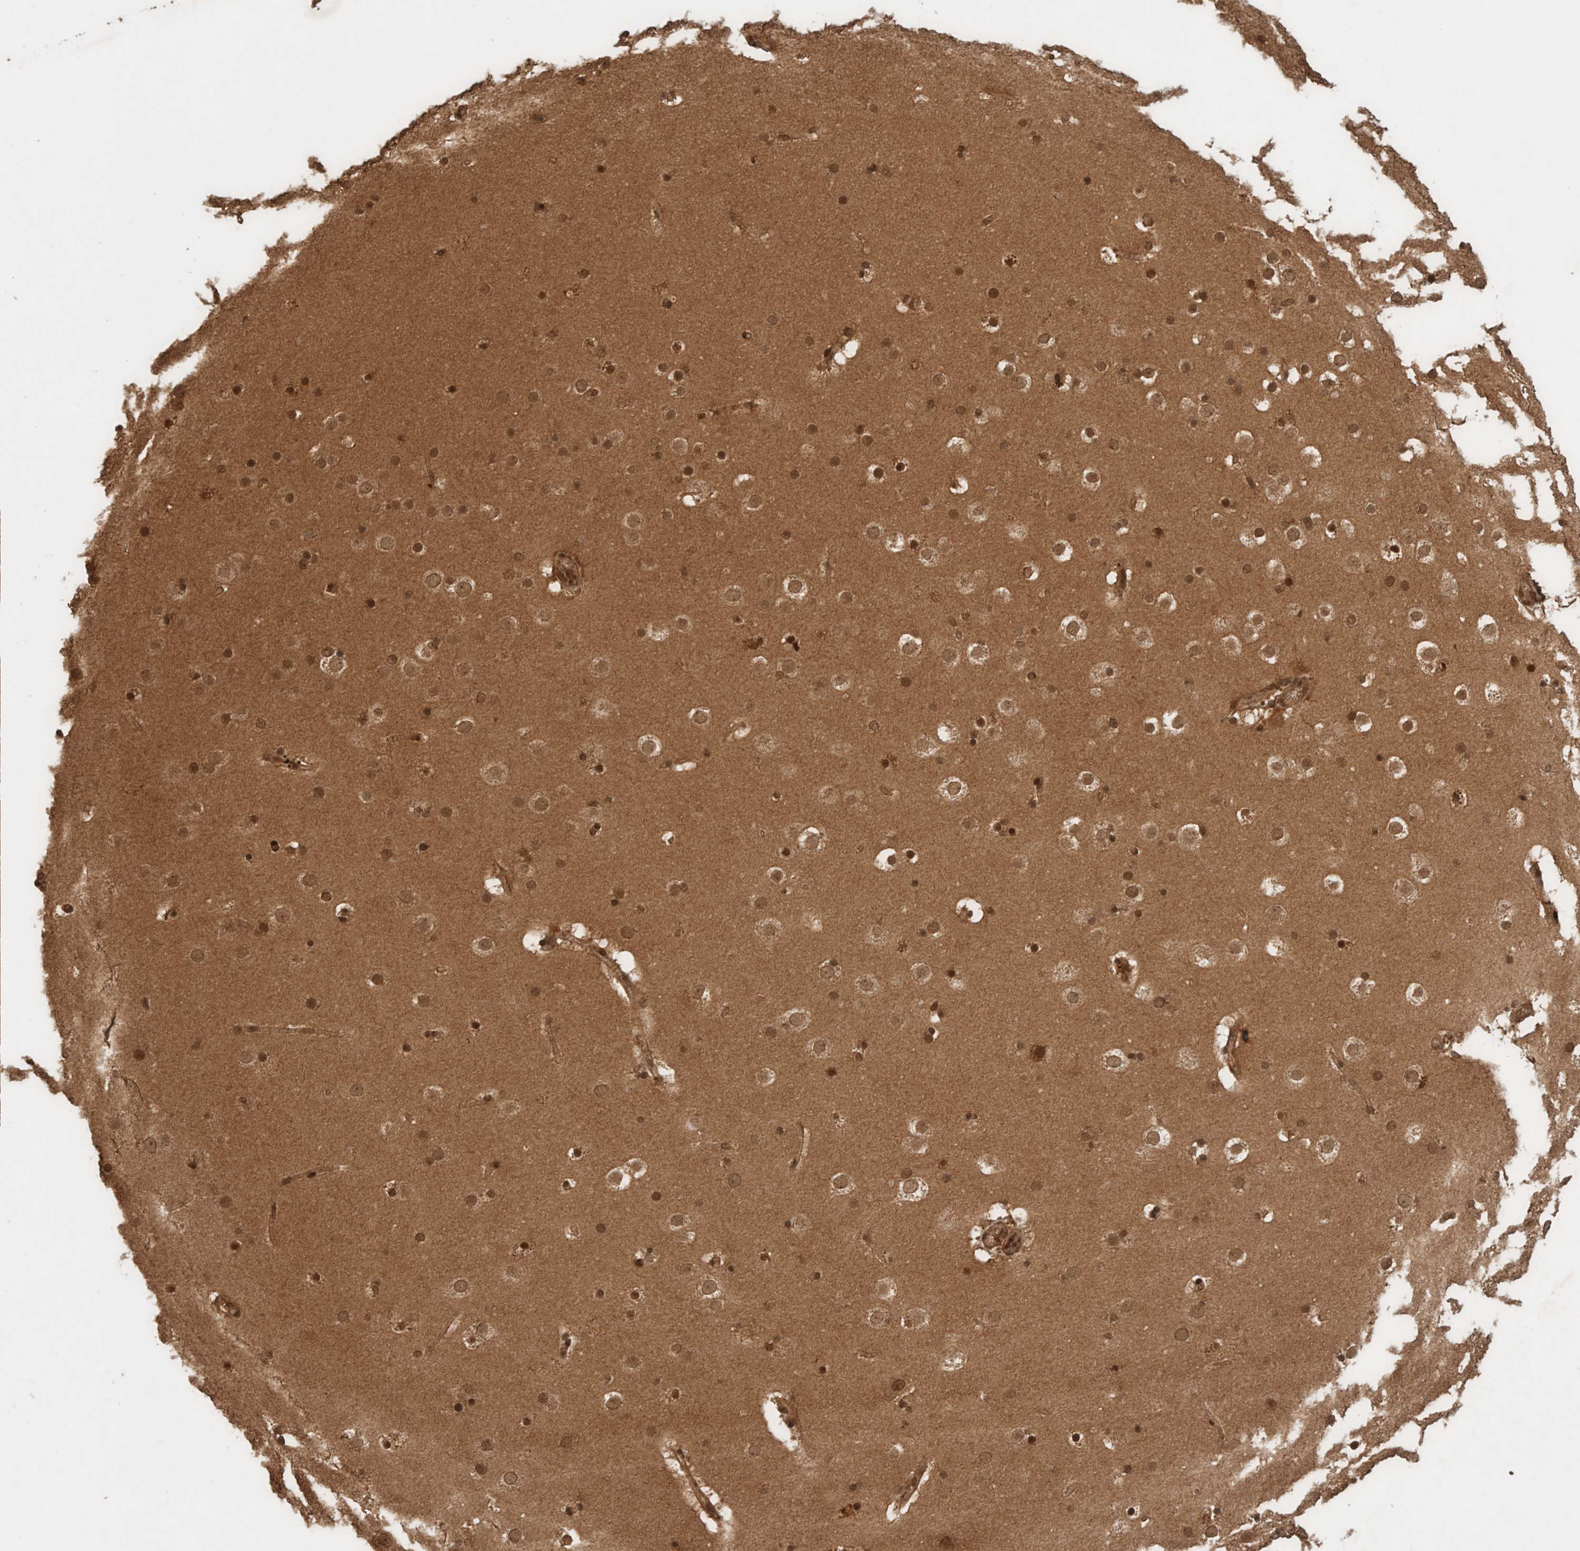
{"staining": {"intensity": "moderate", "quantity": ">75%", "location": "cytoplasmic/membranous,nuclear"}, "tissue": "cerebral cortex", "cell_type": "Endothelial cells", "image_type": "normal", "snomed": [{"axis": "morphology", "description": "Normal tissue, NOS"}, {"axis": "topography", "description": "Cerebral cortex"}], "caption": "Cerebral cortex stained for a protein (brown) shows moderate cytoplasmic/membranous,nuclear positive staining in approximately >75% of endothelial cells.", "gene": "CNTROB", "patient": {"sex": "male", "age": 57}}